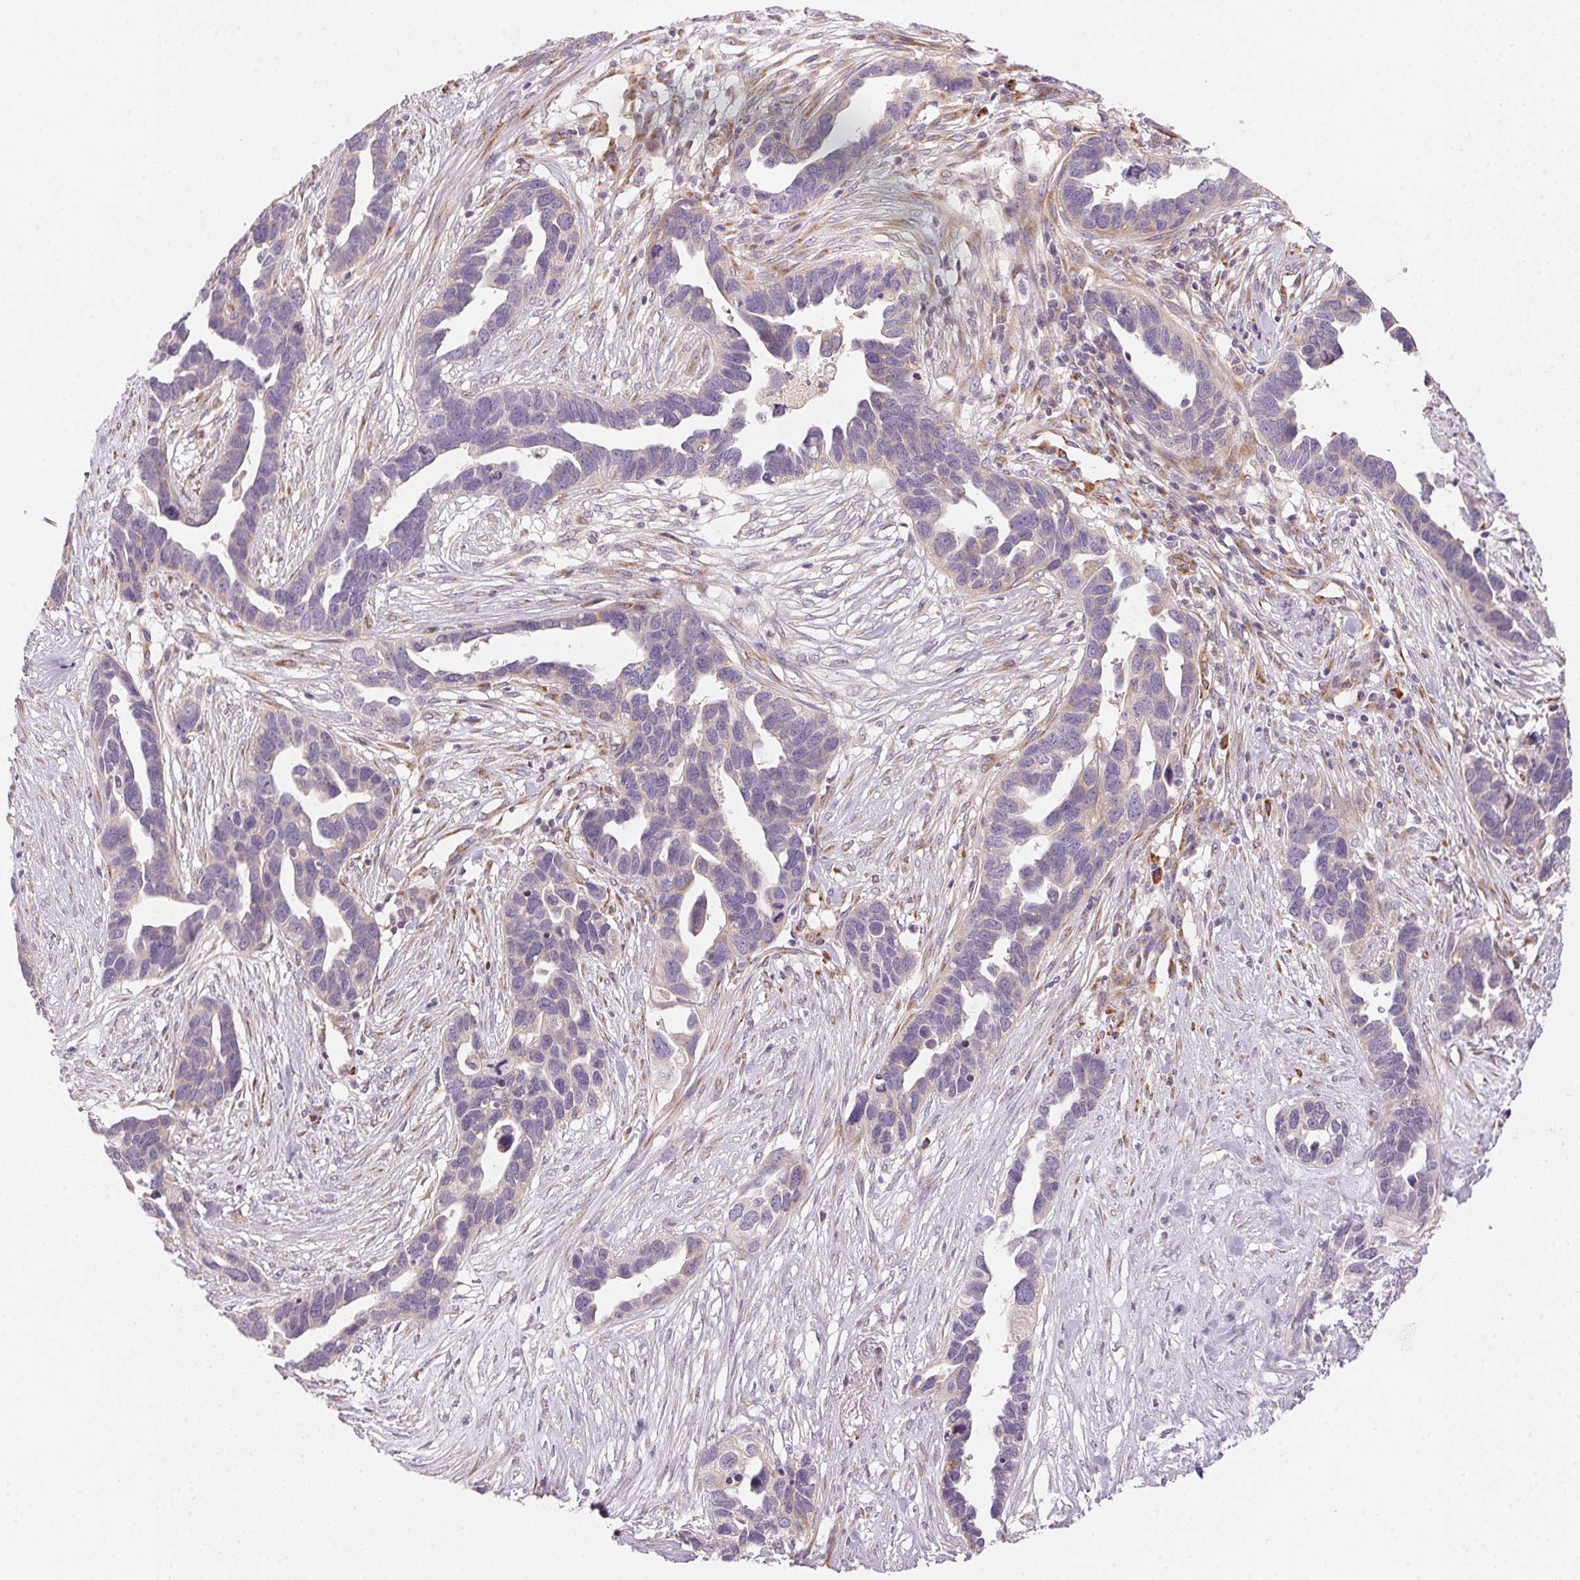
{"staining": {"intensity": "weak", "quantity": "<25%", "location": "cytoplasmic/membranous"}, "tissue": "ovarian cancer", "cell_type": "Tumor cells", "image_type": "cancer", "snomed": [{"axis": "morphology", "description": "Cystadenocarcinoma, serous, NOS"}, {"axis": "topography", "description": "Ovary"}], "caption": "Ovarian serous cystadenocarcinoma was stained to show a protein in brown. There is no significant positivity in tumor cells.", "gene": "BLOC1S2", "patient": {"sex": "female", "age": 54}}